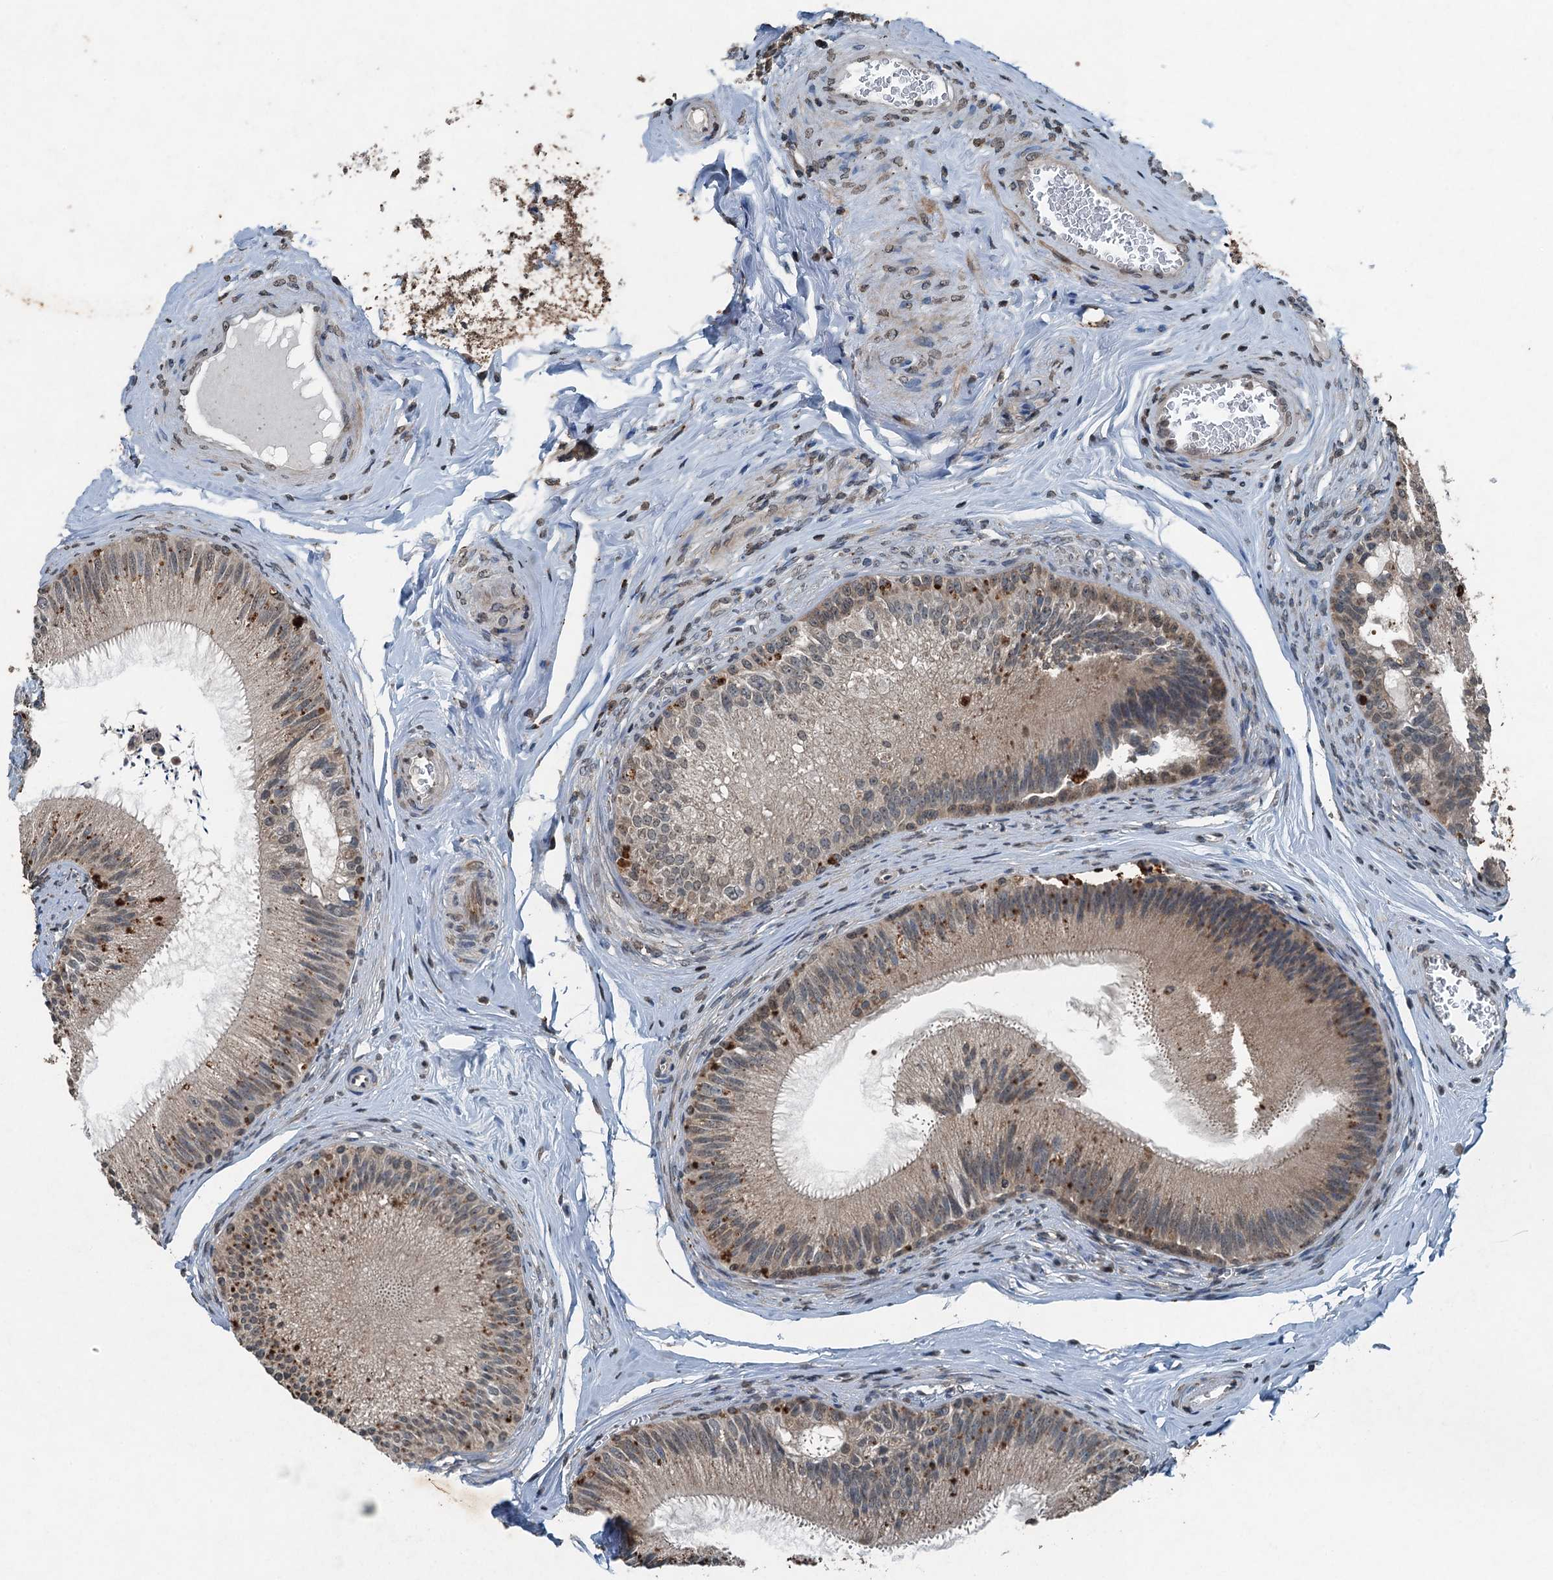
{"staining": {"intensity": "moderate", "quantity": "25%-75%", "location": "cytoplasmic/membranous"}, "tissue": "epididymis", "cell_type": "Glandular cells", "image_type": "normal", "snomed": [{"axis": "morphology", "description": "Normal tissue, NOS"}, {"axis": "topography", "description": "Epididymis"}], "caption": "A brown stain highlights moderate cytoplasmic/membranous staining of a protein in glandular cells of normal epididymis.", "gene": "TCTN1", "patient": {"sex": "male", "age": 46}}